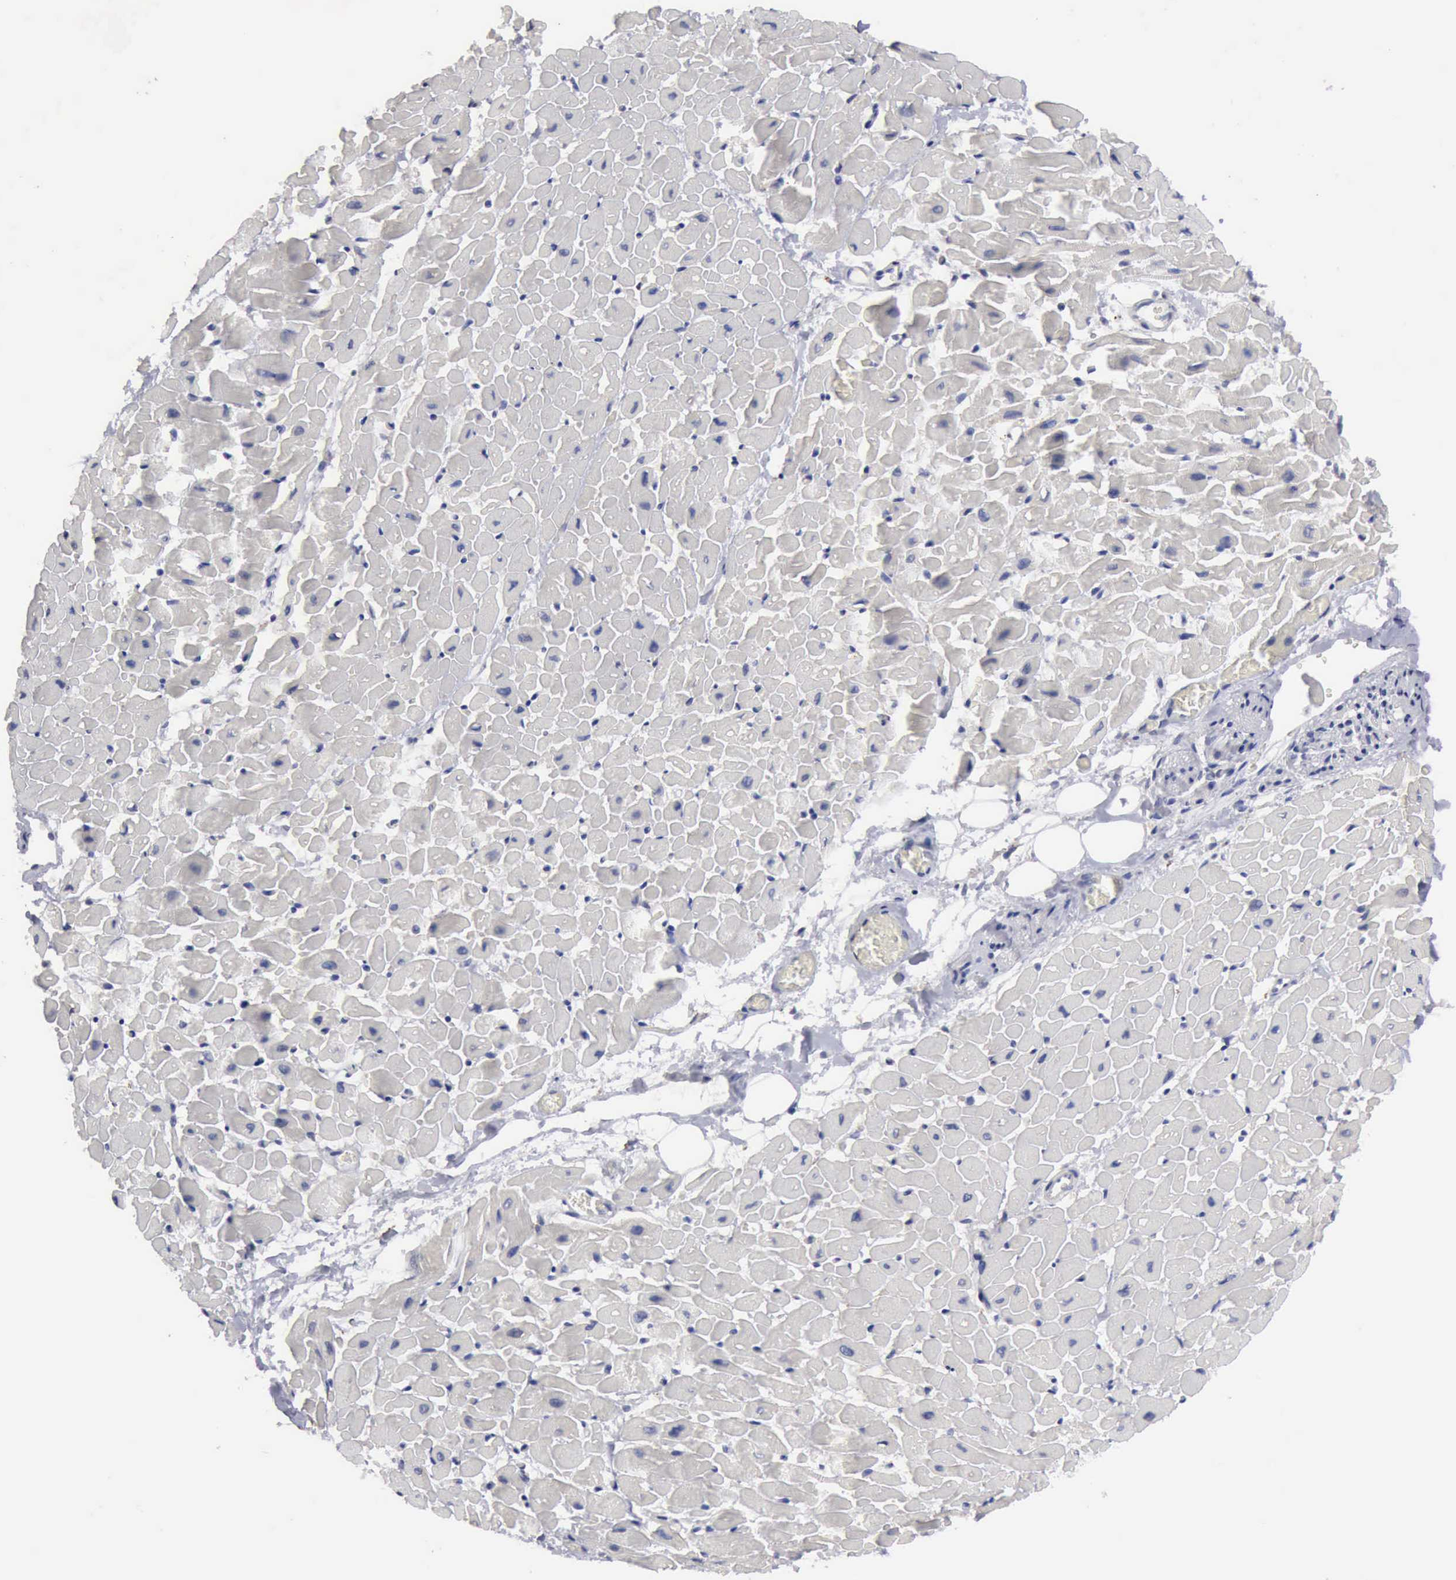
{"staining": {"intensity": "negative", "quantity": "none", "location": "none"}, "tissue": "heart muscle", "cell_type": "Cardiomyocytes", "image_type": "normal", "snomed": [{"axis": "morphology", "description": "Normal tissue, NOS"}, {"axis": "topography", "description": "Heart"}], "caption": "DAB (3,3'-diaminobenzidine) immunohistochemical staining of normal human heart muscle shows no significant positivity in cardiomyocytes. (DAB (3,3'-diaminobenzidine) IHC with hematoxylin counter stain).", "gene": "TXLNG", "patient": {"sex": "male", "age": 45}}